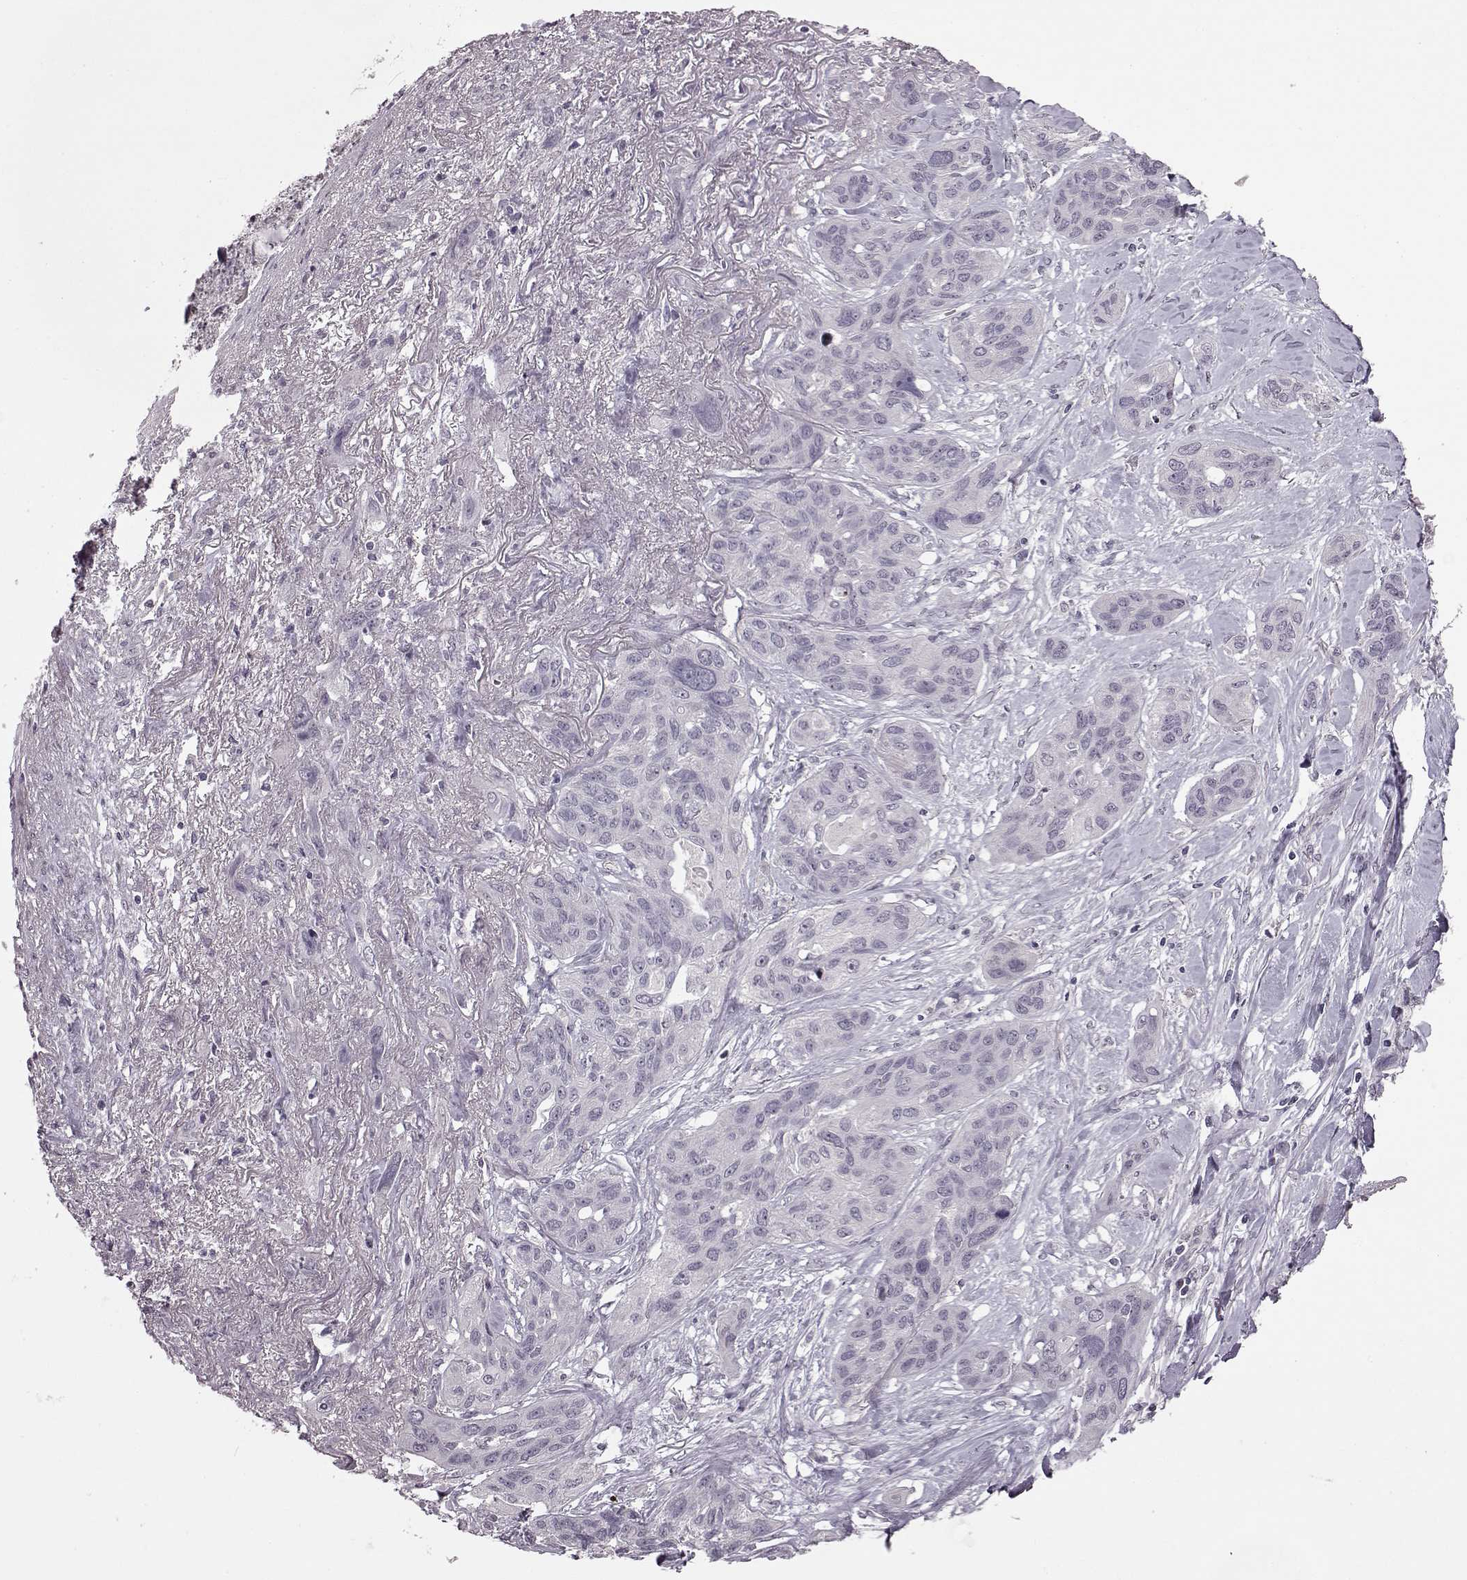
{"staining": {"intensity": "negative", "quantity": "none", "location": "none"}, "tissue": "lung cancer", "cell_type": "Tumor cells", "image_type": "cancer", "snomed": [{"axis": "morphology", "description": "Squamous cell carcinoma, NOS"}, {"axis": "topography", "description": "Lung"}], "caption": "Lung cancer was stained to show a protein in brown. There is no significant positivity in tumor cells. (Stains: DAB (3,3'-diaminobenzidine) IHC with hematoxylin counter stain, Microscopy: brightfield microscopy at high magnification).", "gene": "GAL", "patient": {"sex": "female", "age": 70}}